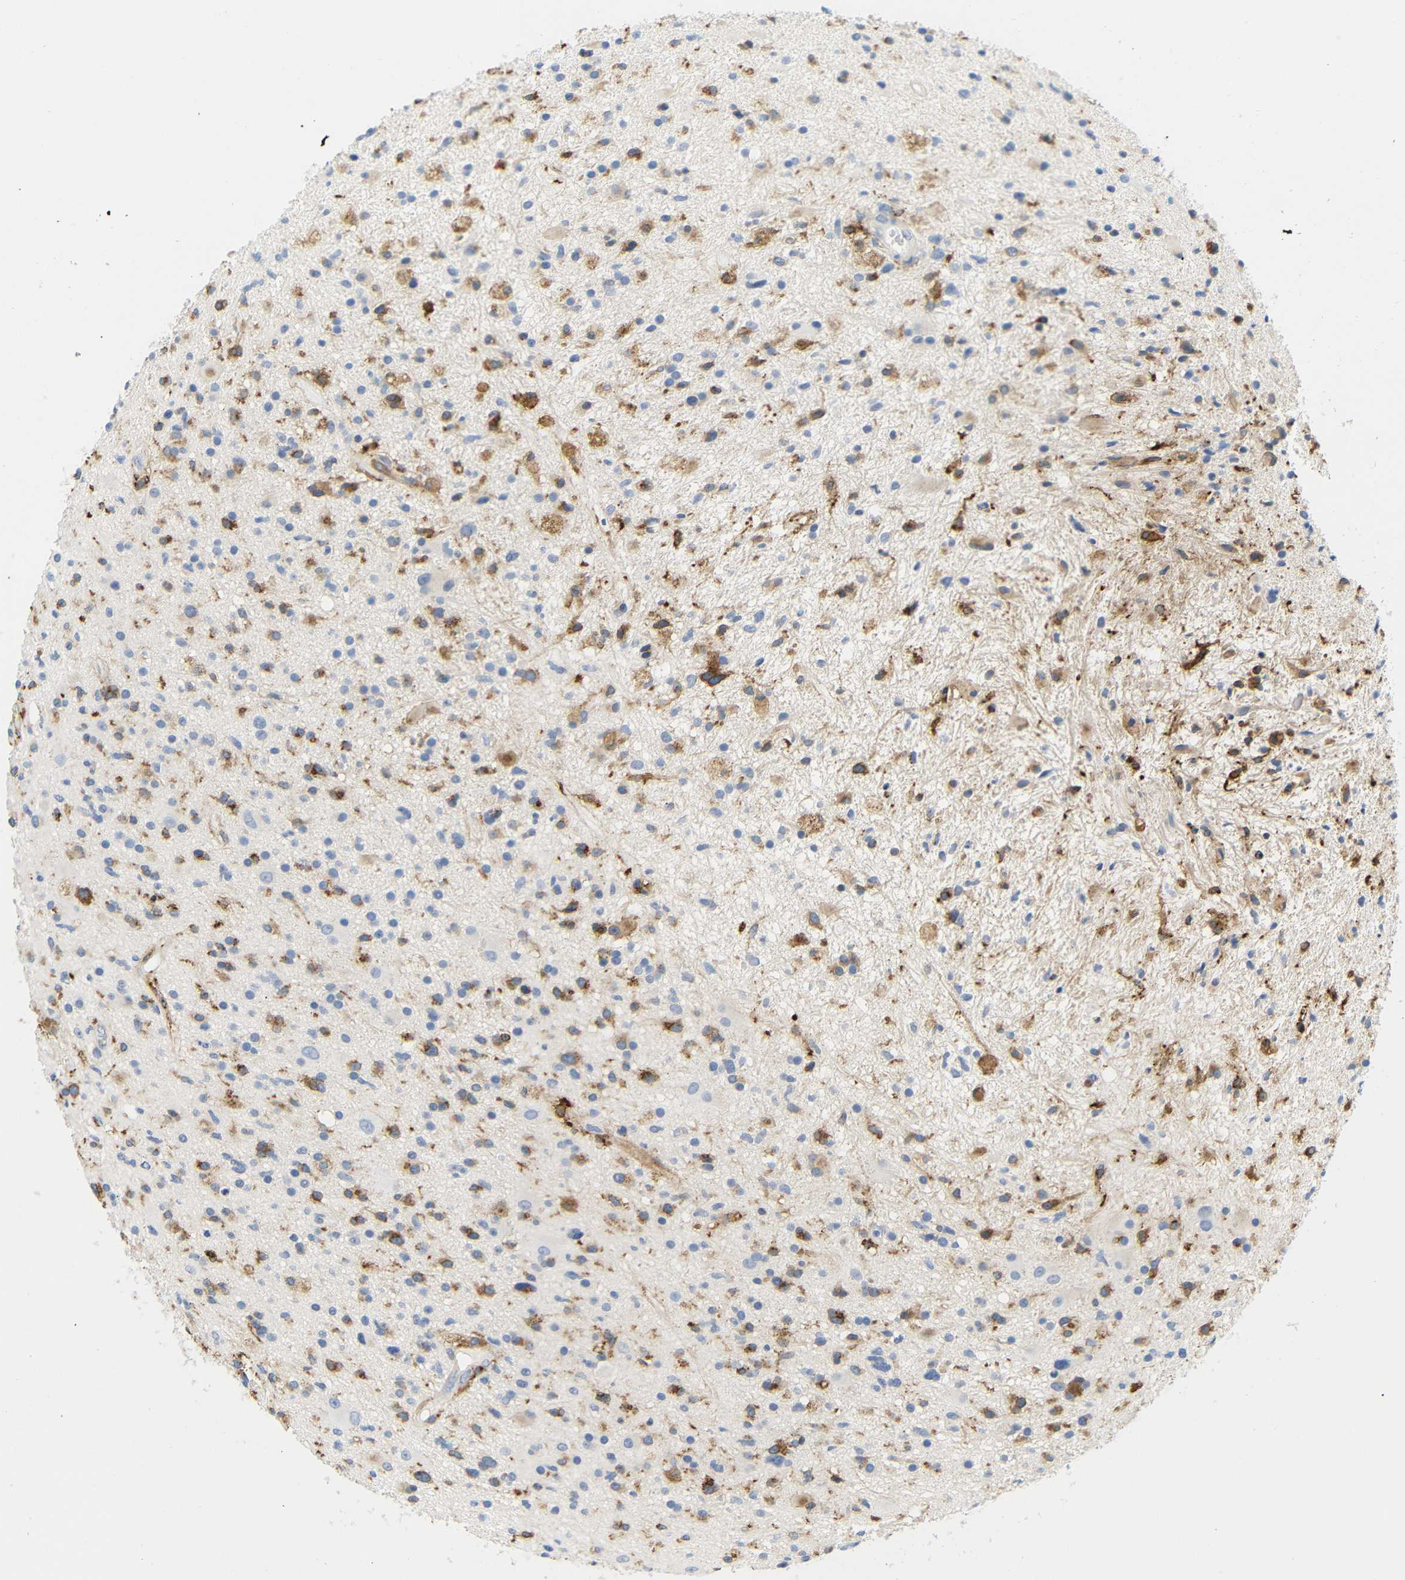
{"staining": {"intensity": "negative", "quantity": "none", "location": "none"}, "tissue": "glioma", "cell_type": "Tumor cells", "image_type": "cancer", "snomed": [{"axis": "morphology", "description": "Glioma, malignant, High grade"}, {"axis": "topography", "description": "Brain"}], "caption": "Tumor cells are negative for protein expression in human malignant glioma (high-grade).", "gene": "HLA-DQB1", "patient": {"sex": "male", "age": 33}}